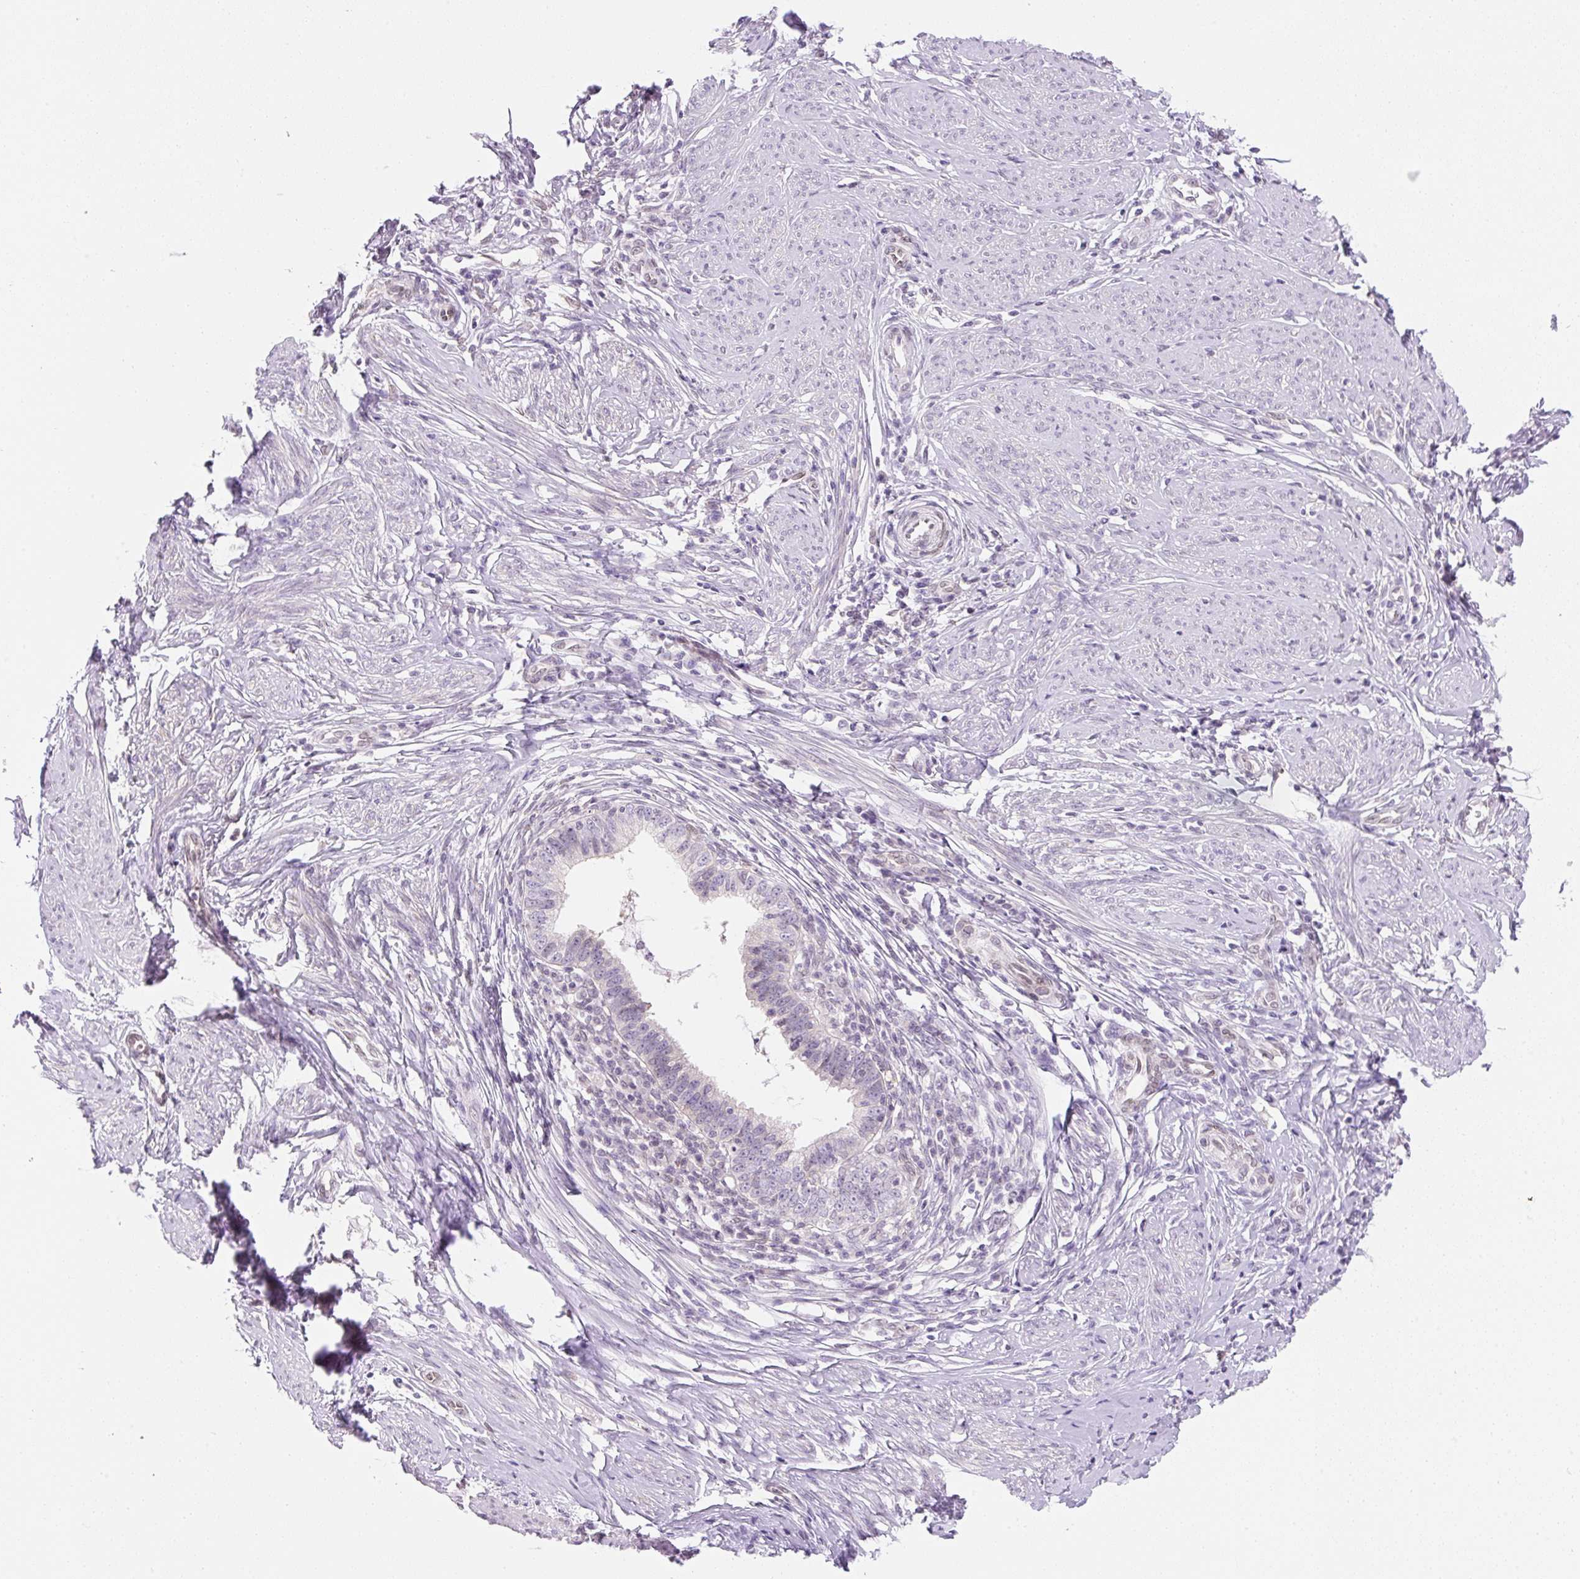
{"staining": {"intensity": "negative", "quantity": "none", "location": "none"}, "tissue": "cervical cancer", "cell_type": "Tumor cells", "image_type": "cancer", "snomed": [{"axis": "morphology", "description": "Adenocarcinoma, NOS"}, {"axis": "topography", "description": "Cervix"}], "caption": "Tumor cells show no significant expression in cervical adenocarcinoma.", "gene": "SYNE3", "patient": {"sex": "female", "age": 36}}